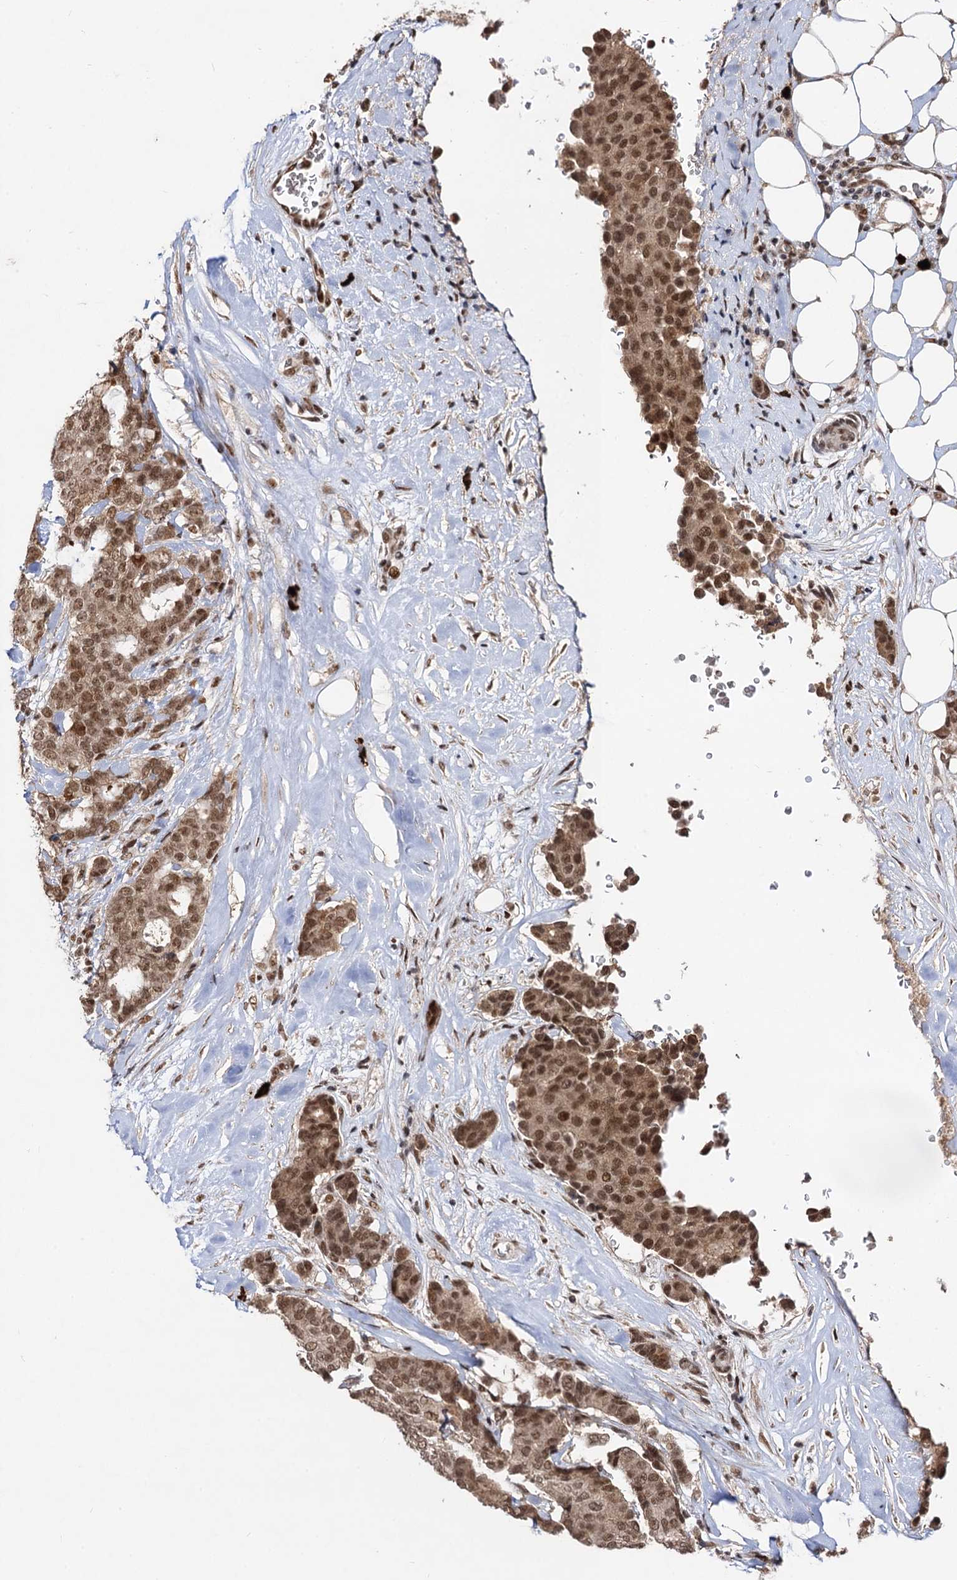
{"staining": {"intensity": "moderate", "quantity": ">75%", "location": "nuclear"}, "tissue": "breast cancer", "cell_type": "Tumor cells", "image_type": "cancer", "snomed": [{"axis": "morphology", "description": "Duct carcinoma"}, {"axis": "topography", "description": "Breast"}], "caption": "Tumor cells reveal medium levels of moderate nuclear staining in about >75% of cells in breast cancer (intraductal carcinoma).", "gene": "SFSWAP", "patient": {"sex": "female", "age": 75}}